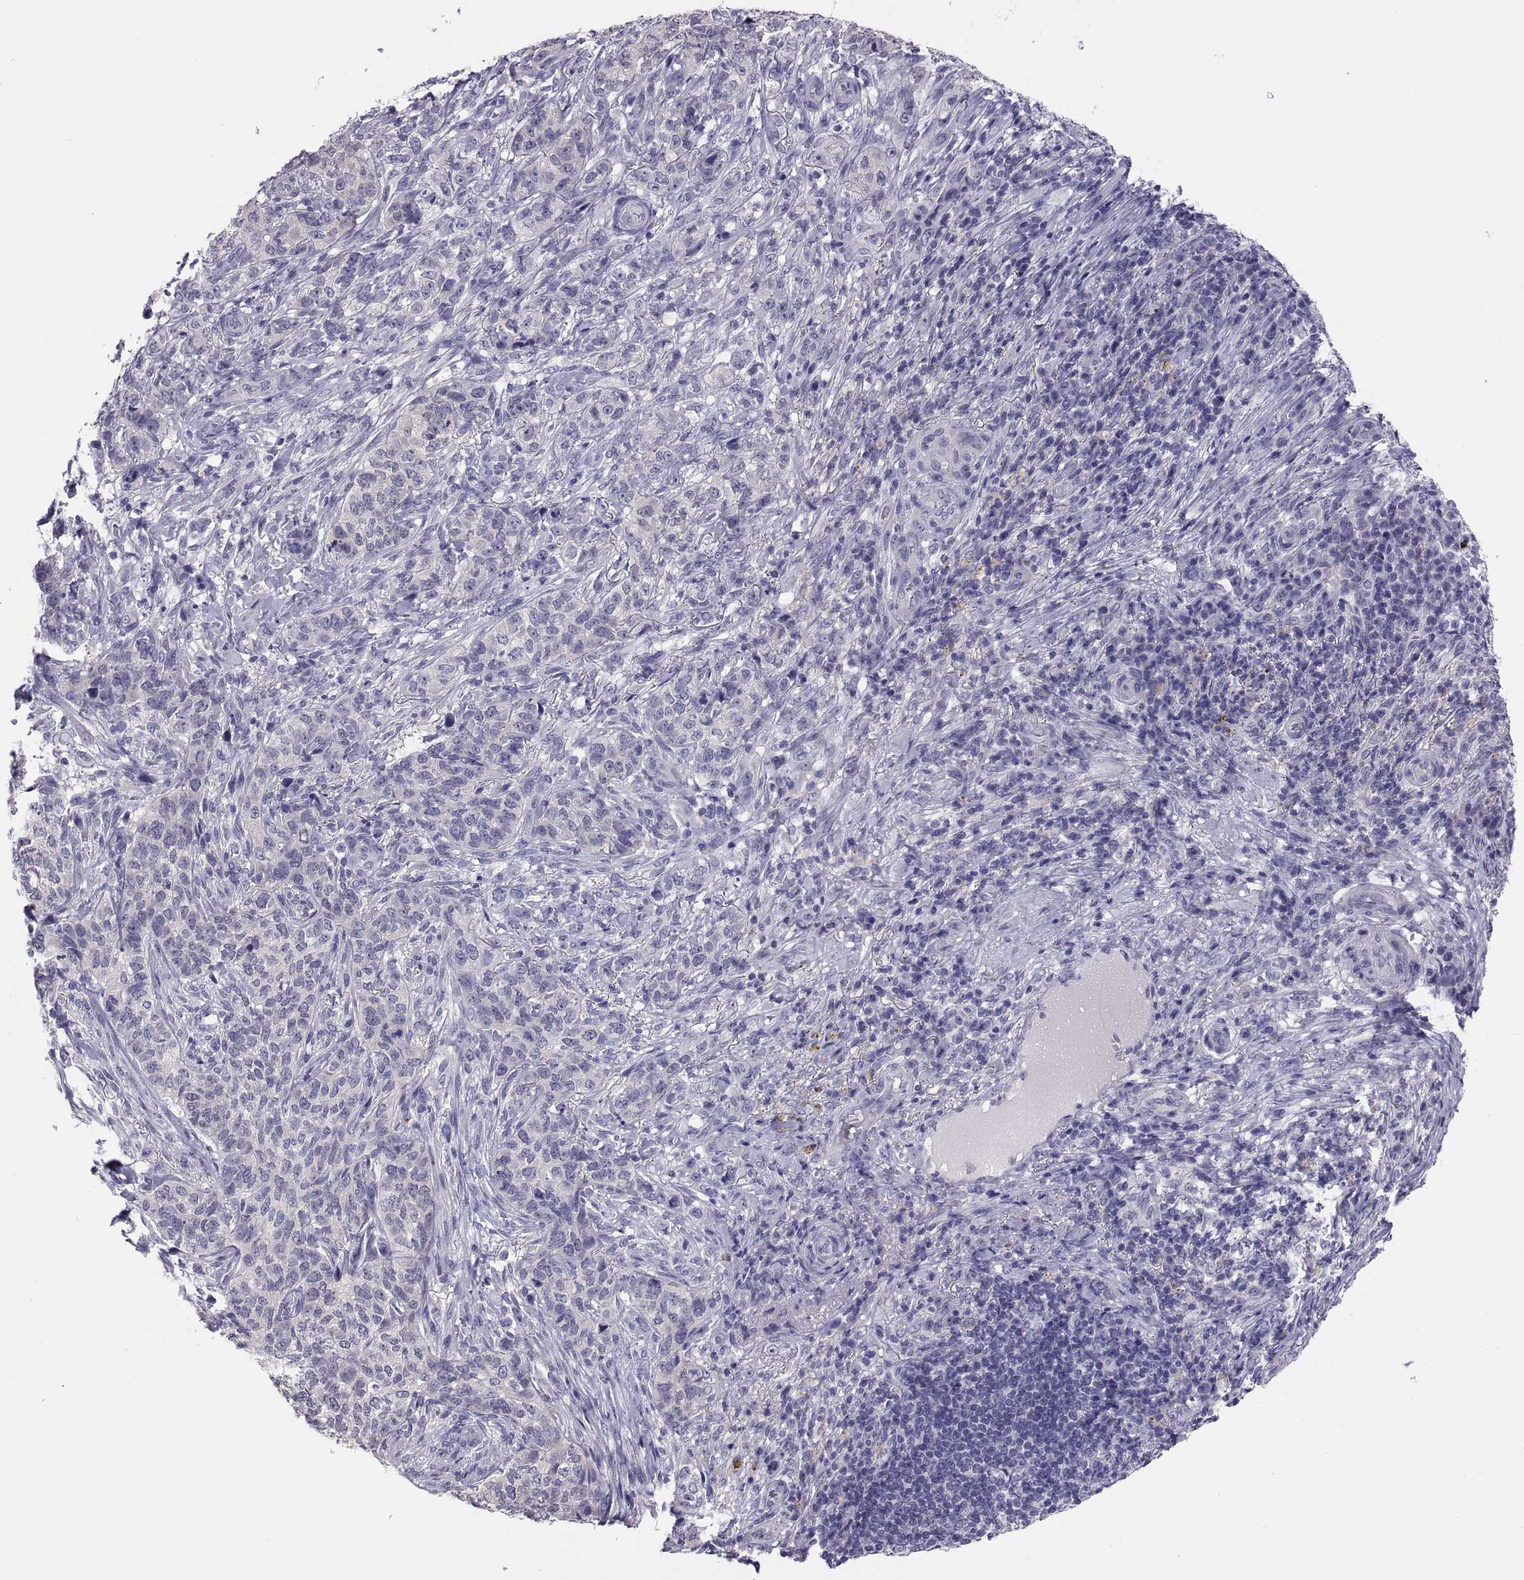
{"staining": {"intensity": "negative", "quantity": "none", "location": "none"}, "tissue": "skin cancer", "cell_type": "Tumor cells", "image_type": "cancer", "snomed": [{"axis": "morphology", "description": "Basal cell carcinoma"}, {"axis": "topography", "description": "Skin"}], "caption": "Micrograph shows no protein positivity in tumor cells of basal cell carcinoma (skin) tissue.", "gene": "STRC", "patient": {"sex": "female", "age": 69}}